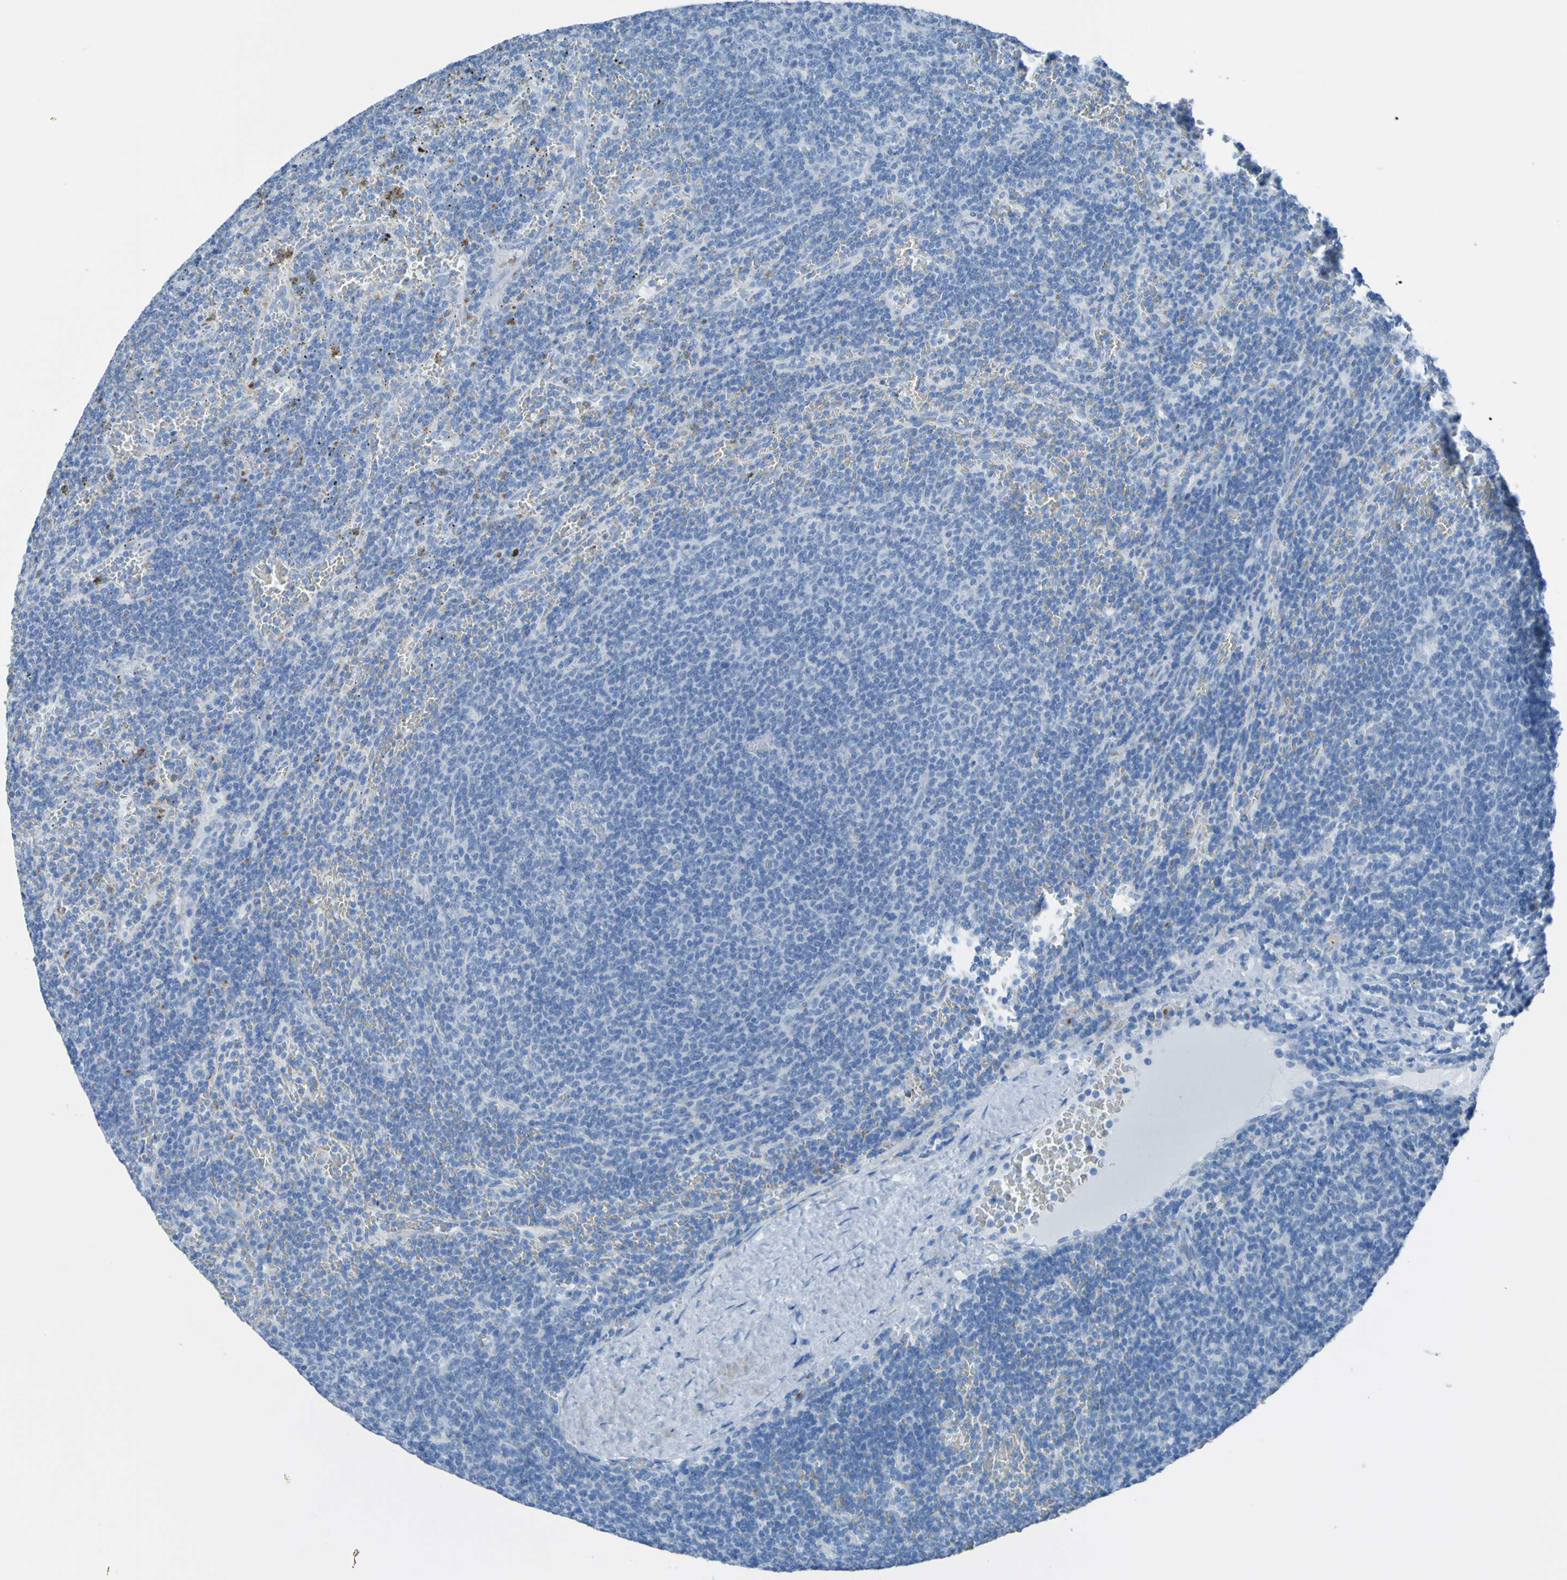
{"staining": {"intensity": "negative", "quantity": "none", "location": "none"}, "tissue": "lymphoma", "cell_type": "Tumor cells", "image_type": "cancer", "snomed": [{"axis": "morphology", "description": "Malignant lymphoma, non-Hodgkin's type, Low grade"}, {"axis": "topography", "description": "Spleen"}], "caption": "Immunohistochemistry of human lymphoma exhibits no expression in tumor cells. (DAB immunohistochemistry, high magnification).", "gene": "ACMSD", "patient": {"sex": "female", "age": 50}}